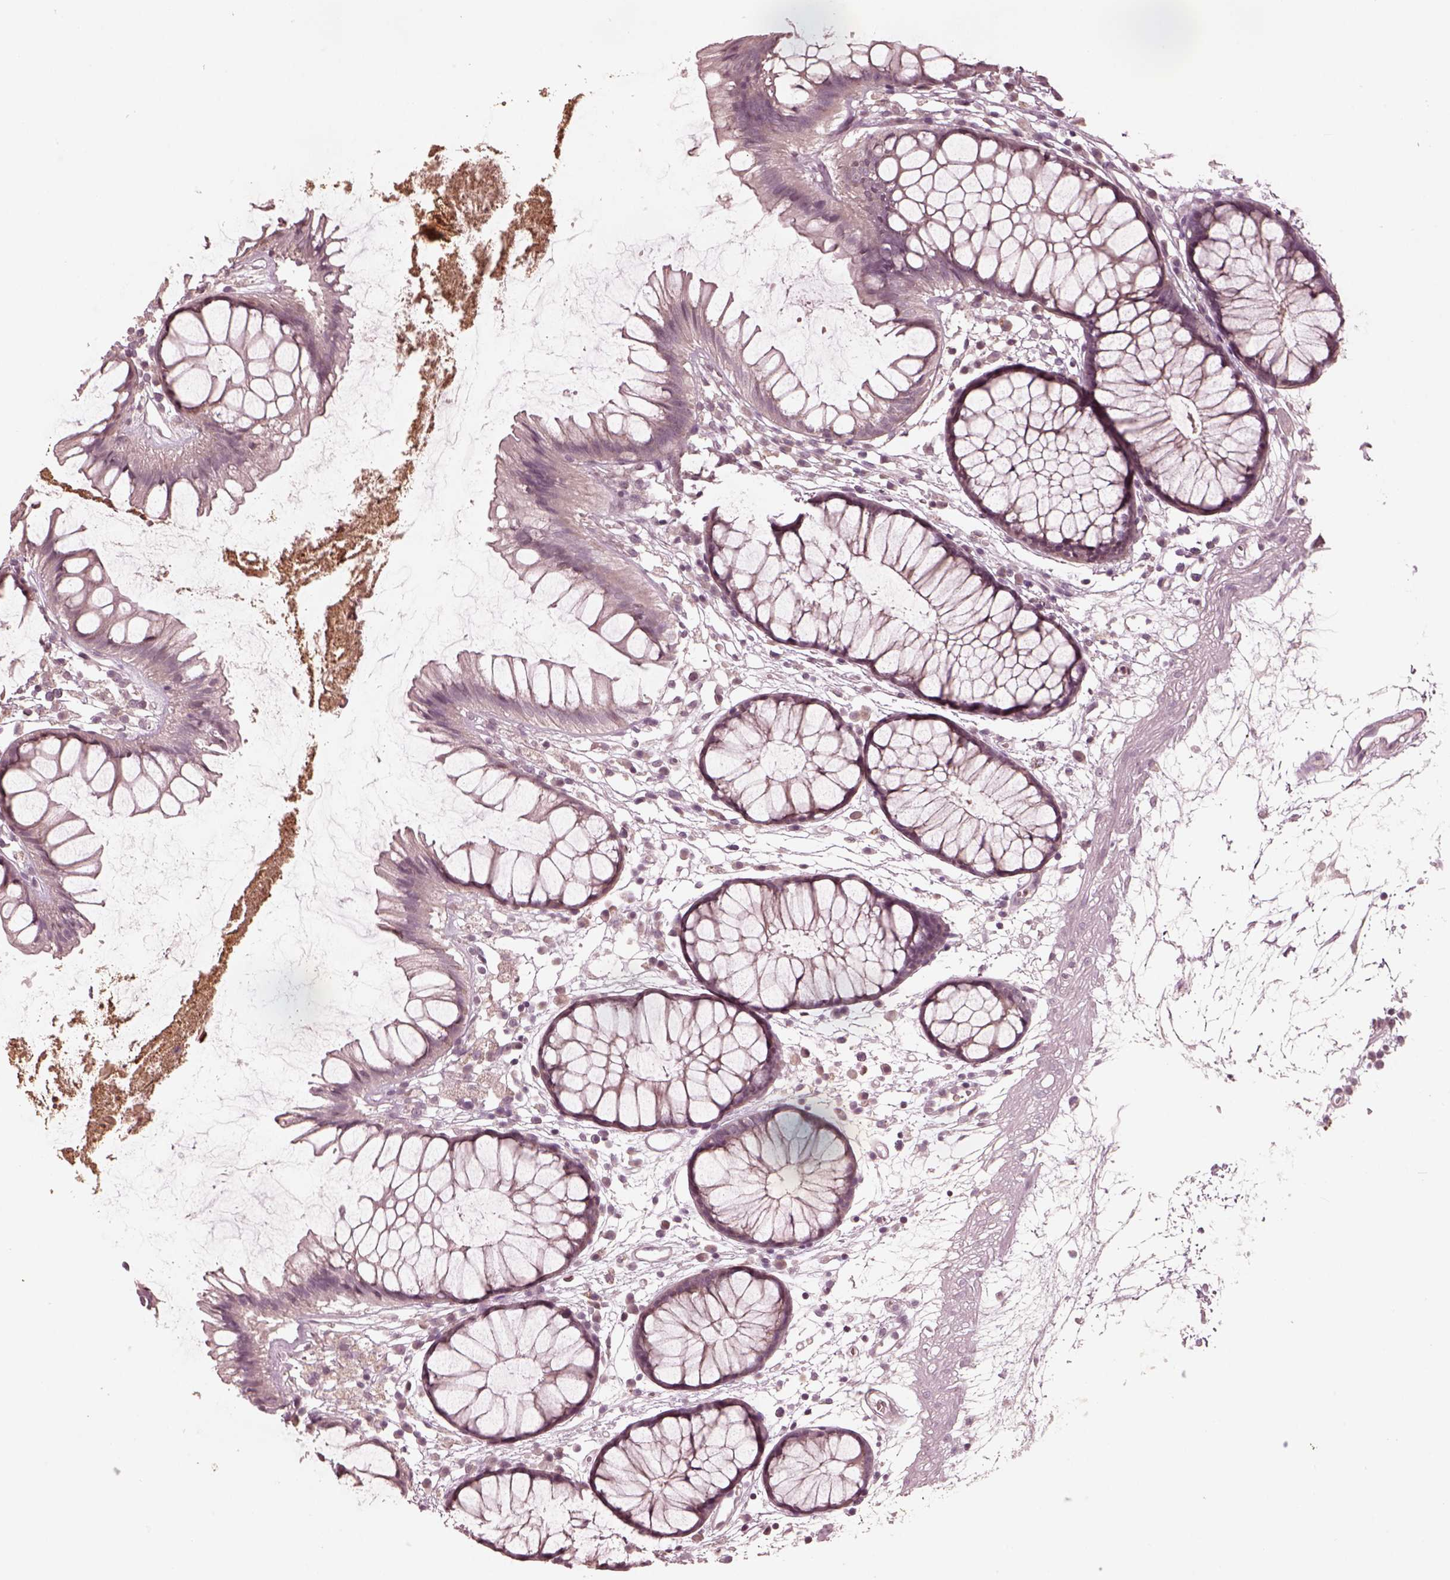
{"staining": {"intensity": "negative", "quantity": "none", "location": "none"}, "tissue": "colon", "cell_type": "Endothelial cells", "image_type": "normal", "snomed": [{"axis": "morphology", "description": "Normal tissue, NOS"}, {"axis": "morphology", "description": "Adenocarcinoma, NOS"}, {"axis": "topography", "description": "Colon"}], "caption": "Normal colon was stained to show a protein in brown. There is no significant expression in endothelial cells. The staining is performed using DAB (3,3'-diaminobenzidine) brown chromogen with nuclei counter-stained in using hematoxylin.", "gene": "RGS7", "patient": {"sex": "male", "age": 65}}